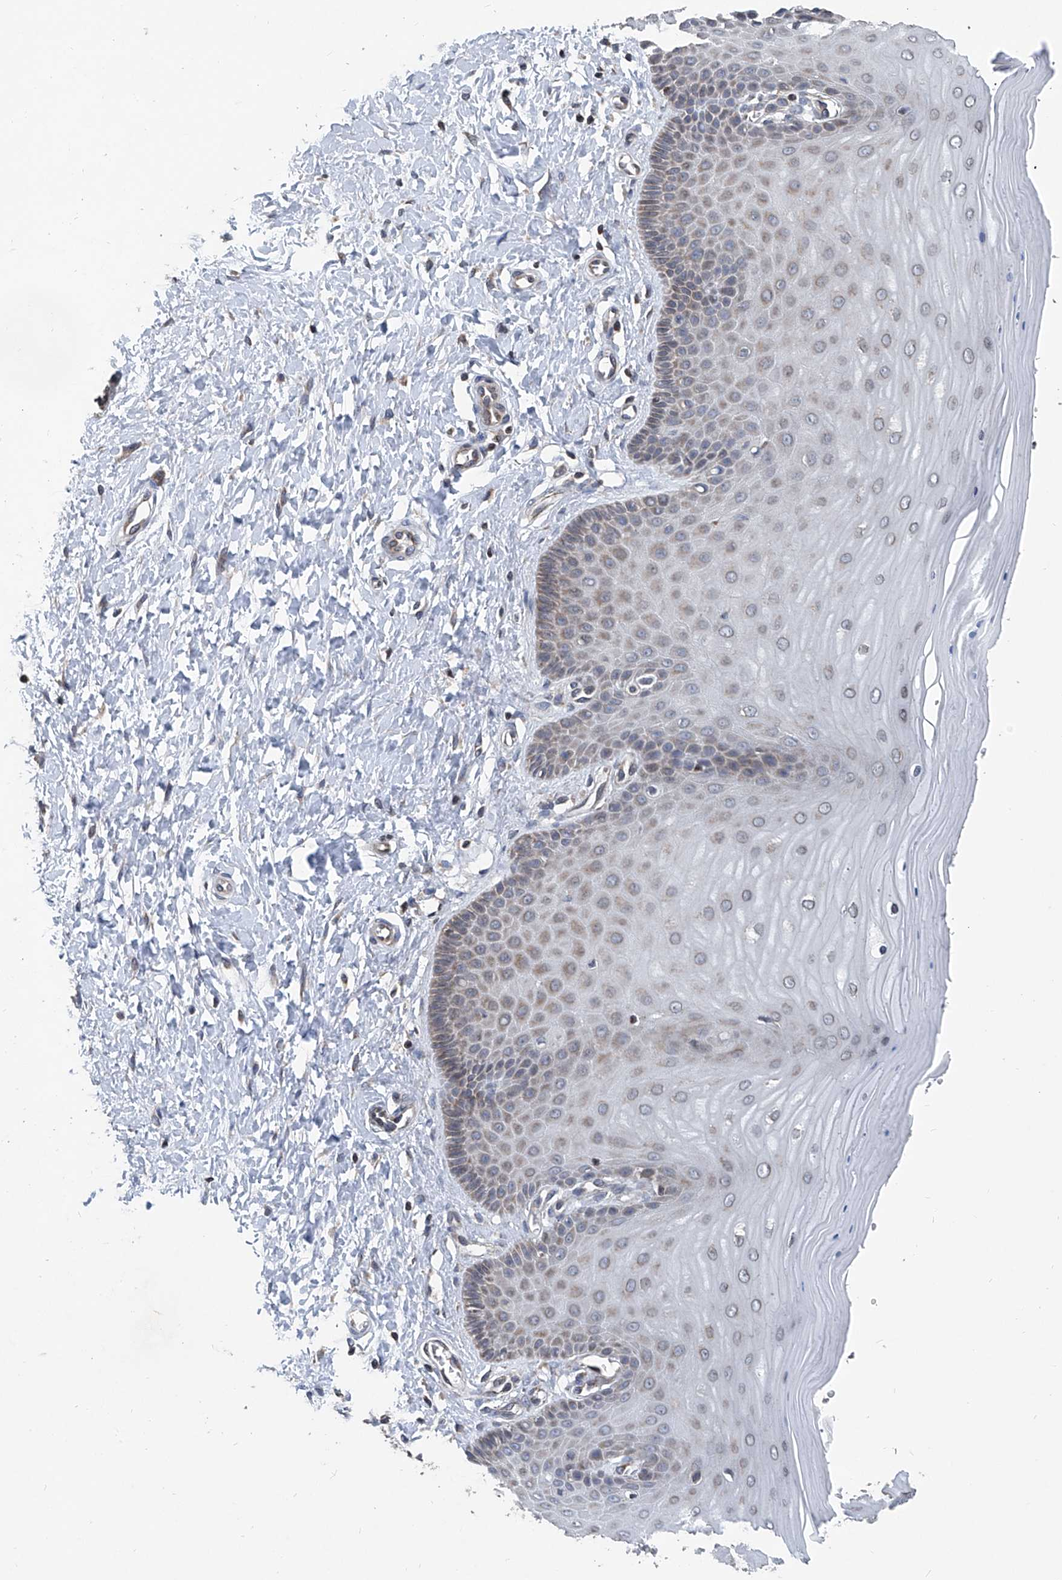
{"staining": {"intensity": "moderate", "quantity": ">75%", "location": "cytoplasmic/membranous"}, "tissue": "cervix", "cell_type": "Glandular cells", "image_type": "normal", "snomed": [{"axis": "morphology", "description": "Normal tissue, NOS"}, {"axis": "topography", "description": "Cervix"}], "caption": "The micrograph exhibits staining of benign cervix, revealing moderate cytoplasmic/membranous protein staining (brown color) within glandular cells. The protein is stained brown, and the nuclei are stained in blue (DAB (3,3'-diaminobenzidine) IHC with brightfield microscopy, high magnification).", "gene": "BCKDHB", "patient": {"sex": "female", "age": 55}}